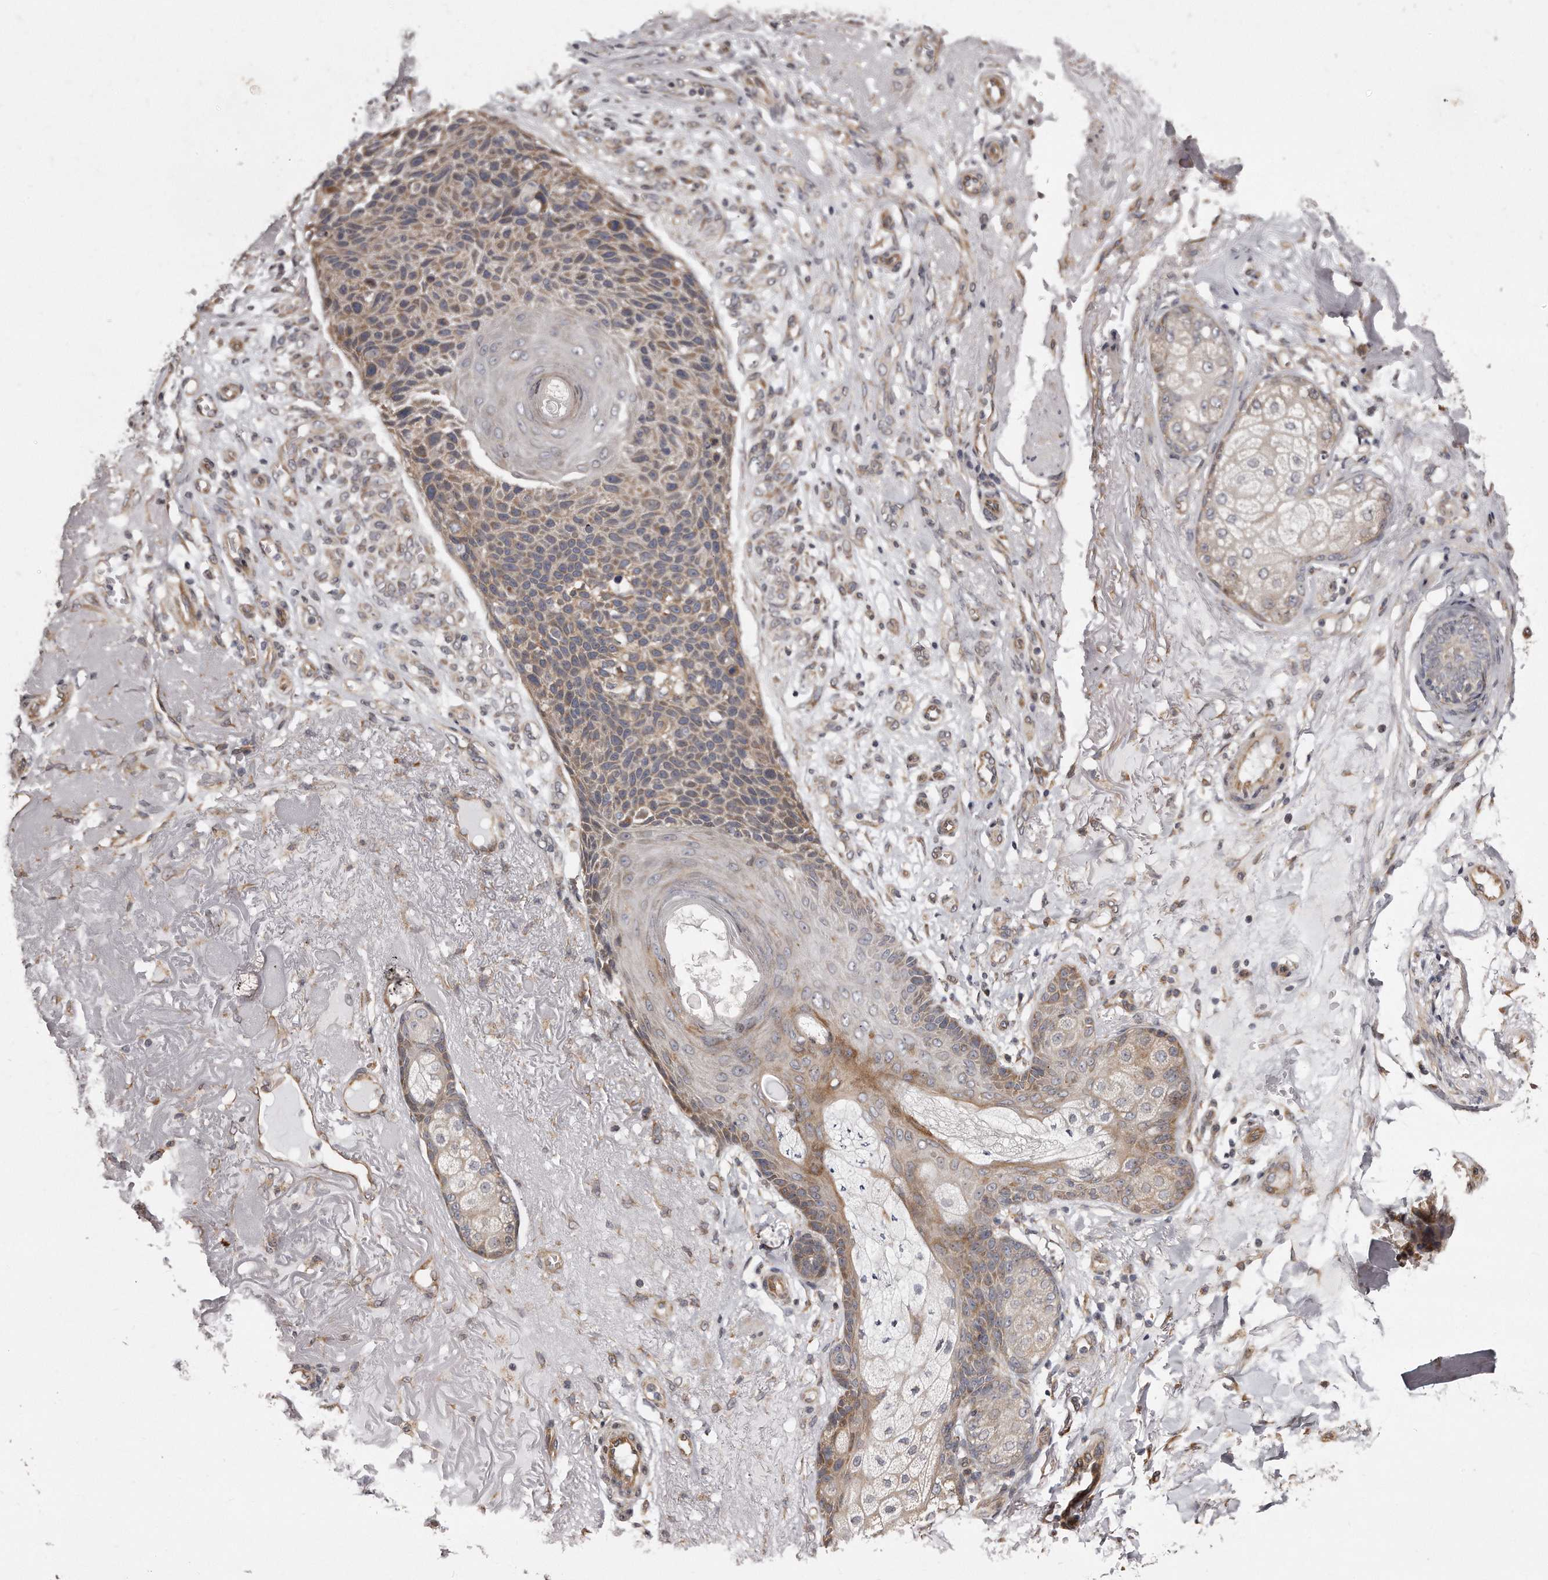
{"staining": {"intensity": "moderate", "quantity": ">75%", "location": "cytoplasmic/membranous"}, "tissue": "skin cancer", "cell_type": "Tumor cells", "image_type": "cancer", "snomed": [{"axis": "morphology", "description": "Squamous cell carcinoma, NOS"}, {"axis": "topography", "description": "Skin"}], "caption": "This histopathology image exhibits IHC staining of human skin cancer, with medium moderate cytoplasmic/membranous staining in about >75% of tumor cells.", "gene": "TRAPPC14", "patient": {"sex": "female", "age": 88}}